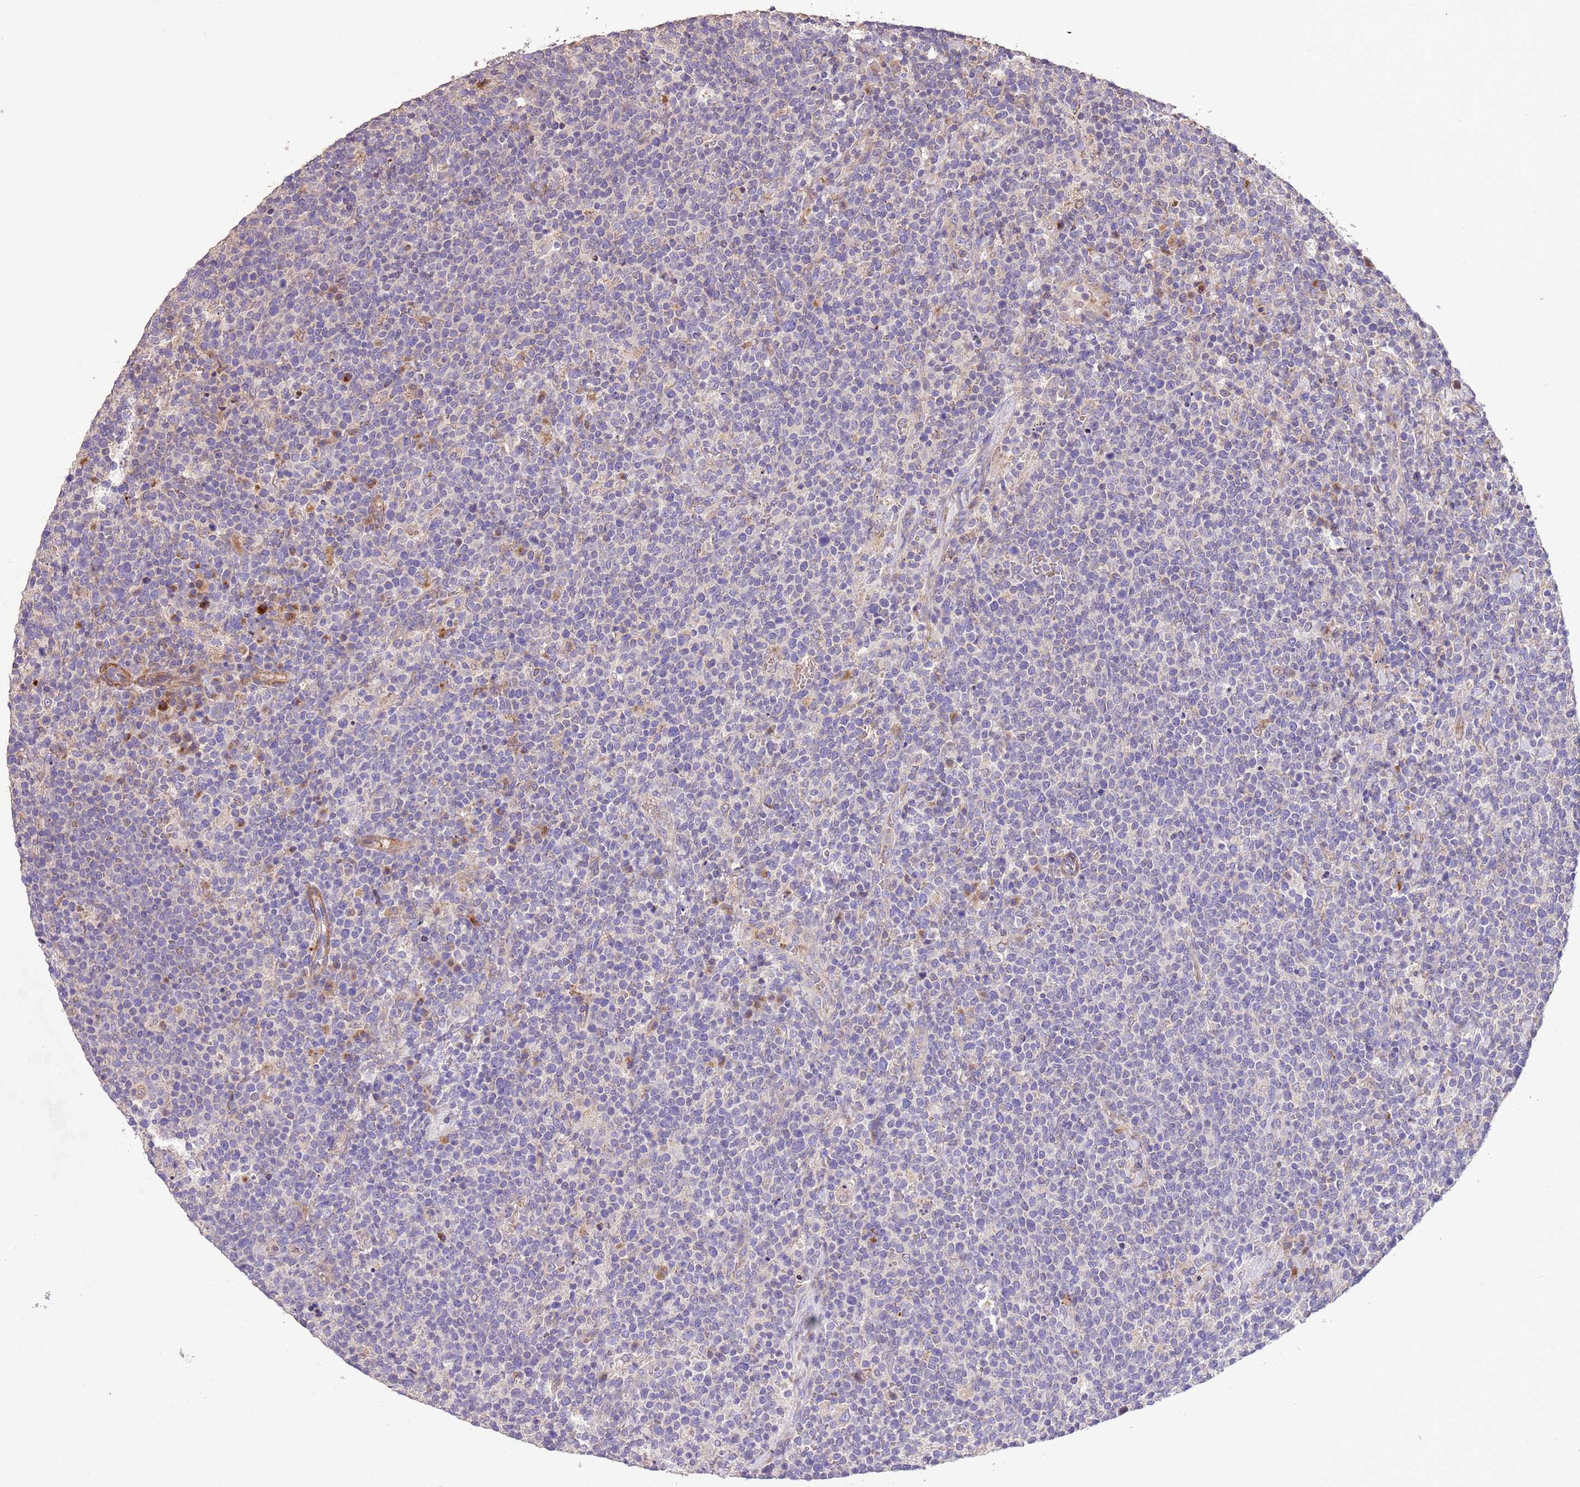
{"staining": {"intensity": "negative", "quantity": "none", "location": "none"}, "tissue": "lymphoma", "cell_type": "Tumor cells", "image_type": "cancer", "snomed": [{"axis": "morphology", "description": "Malignant lymphoma, non-Hodgkin's type, High grade"}, {"axis": "topography", "description": "Lymph node"}], "caption": "High-grade malignant lymphoma, non-Hodgkin's type was stained to show a protein in brown. There is no significant positivity in tumor cells.", "gene": "PIGA", "patient": {"sex": "male", "age": 61}}